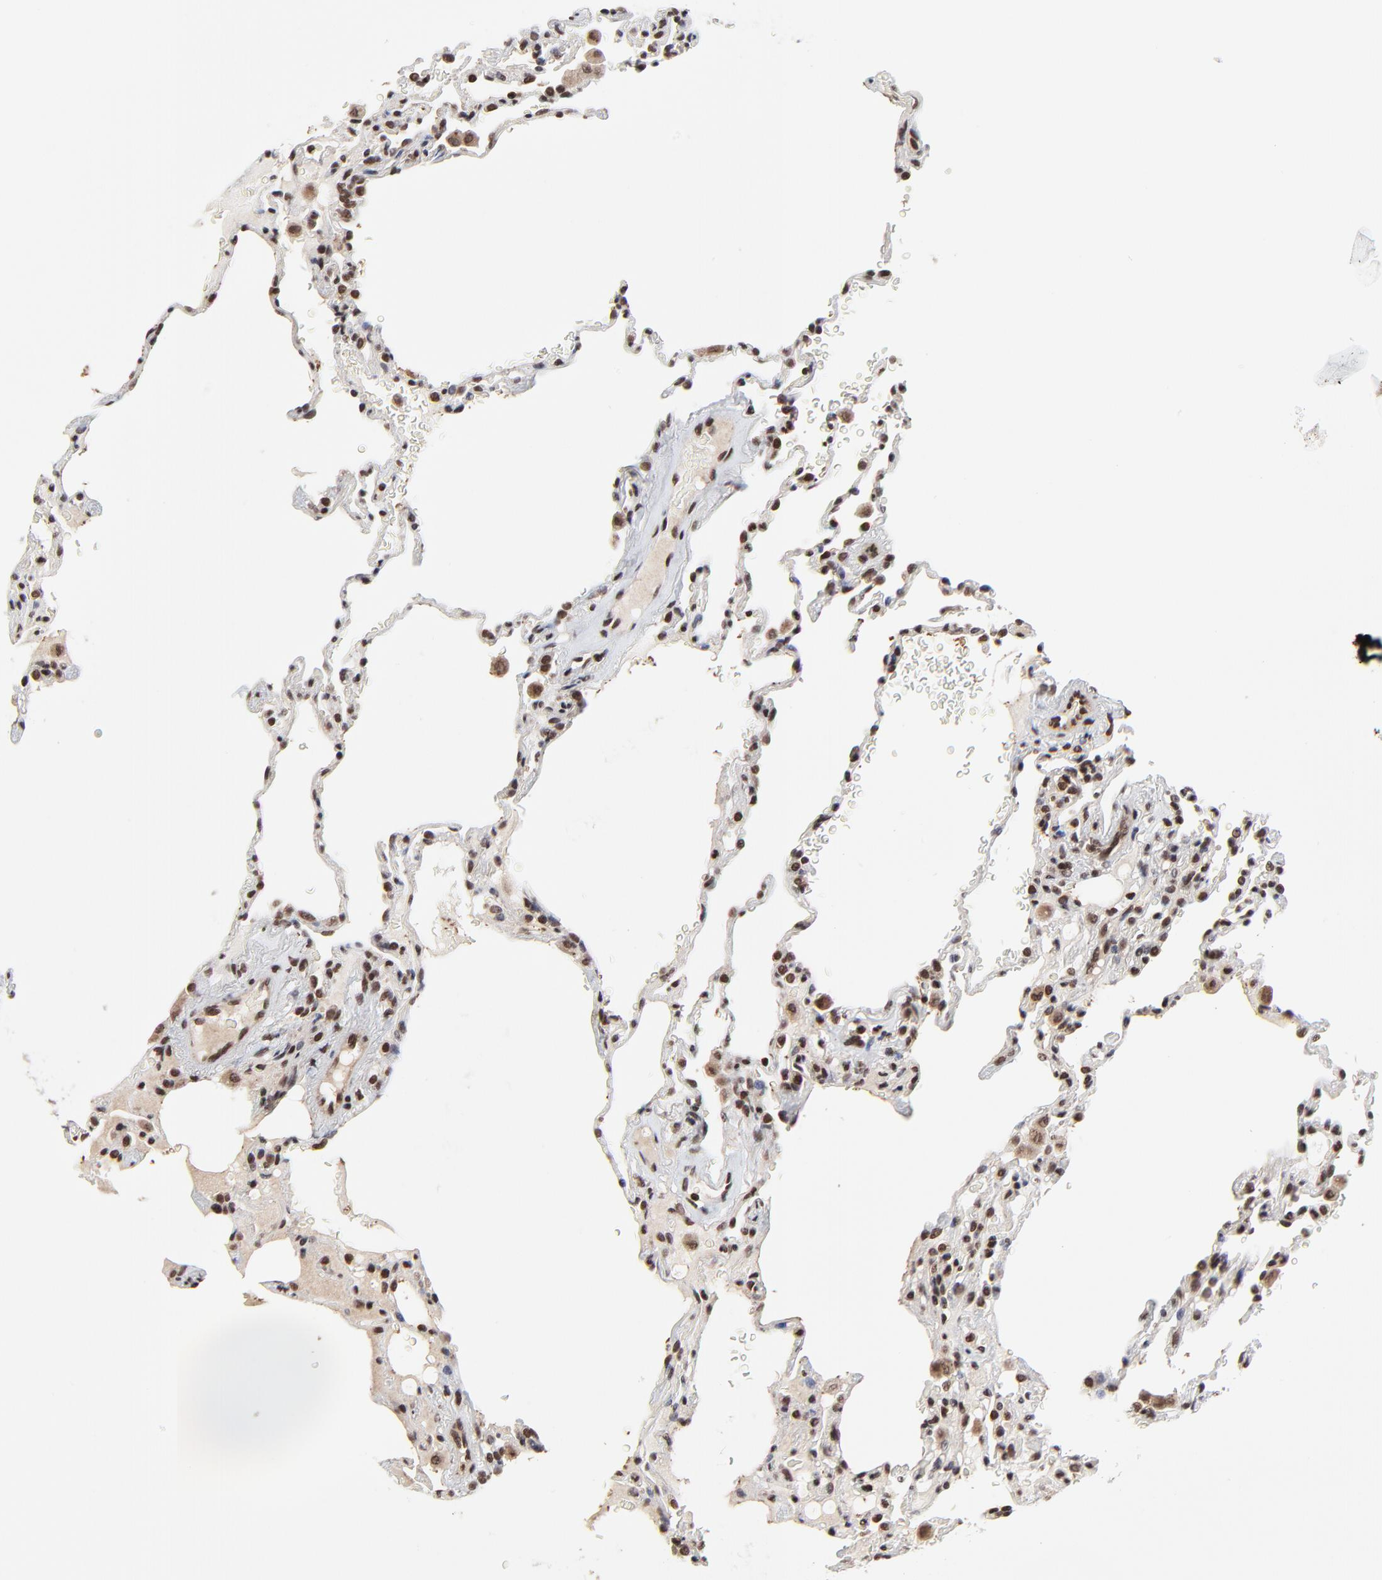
{"staining": {"intensity": "strong", "quantity": ">75%", "location": "nuclear"}, "tissue": "lung", "cell_type": "Alveolar cells", "image_type": "normal", "snomed": [{"axis": "morphology", "description": "Normal tissue, NOS"}, {"axis": "topography", "description": "Lung"}], "caption": "This micrograph displays immunohistochemistry (IHC) staining of benign human lung, with high strong nuclear expression in approximately >75% of alveolar cells.", "gene": "ZNF777", "patient": {"sex": "male", "age": 59}}